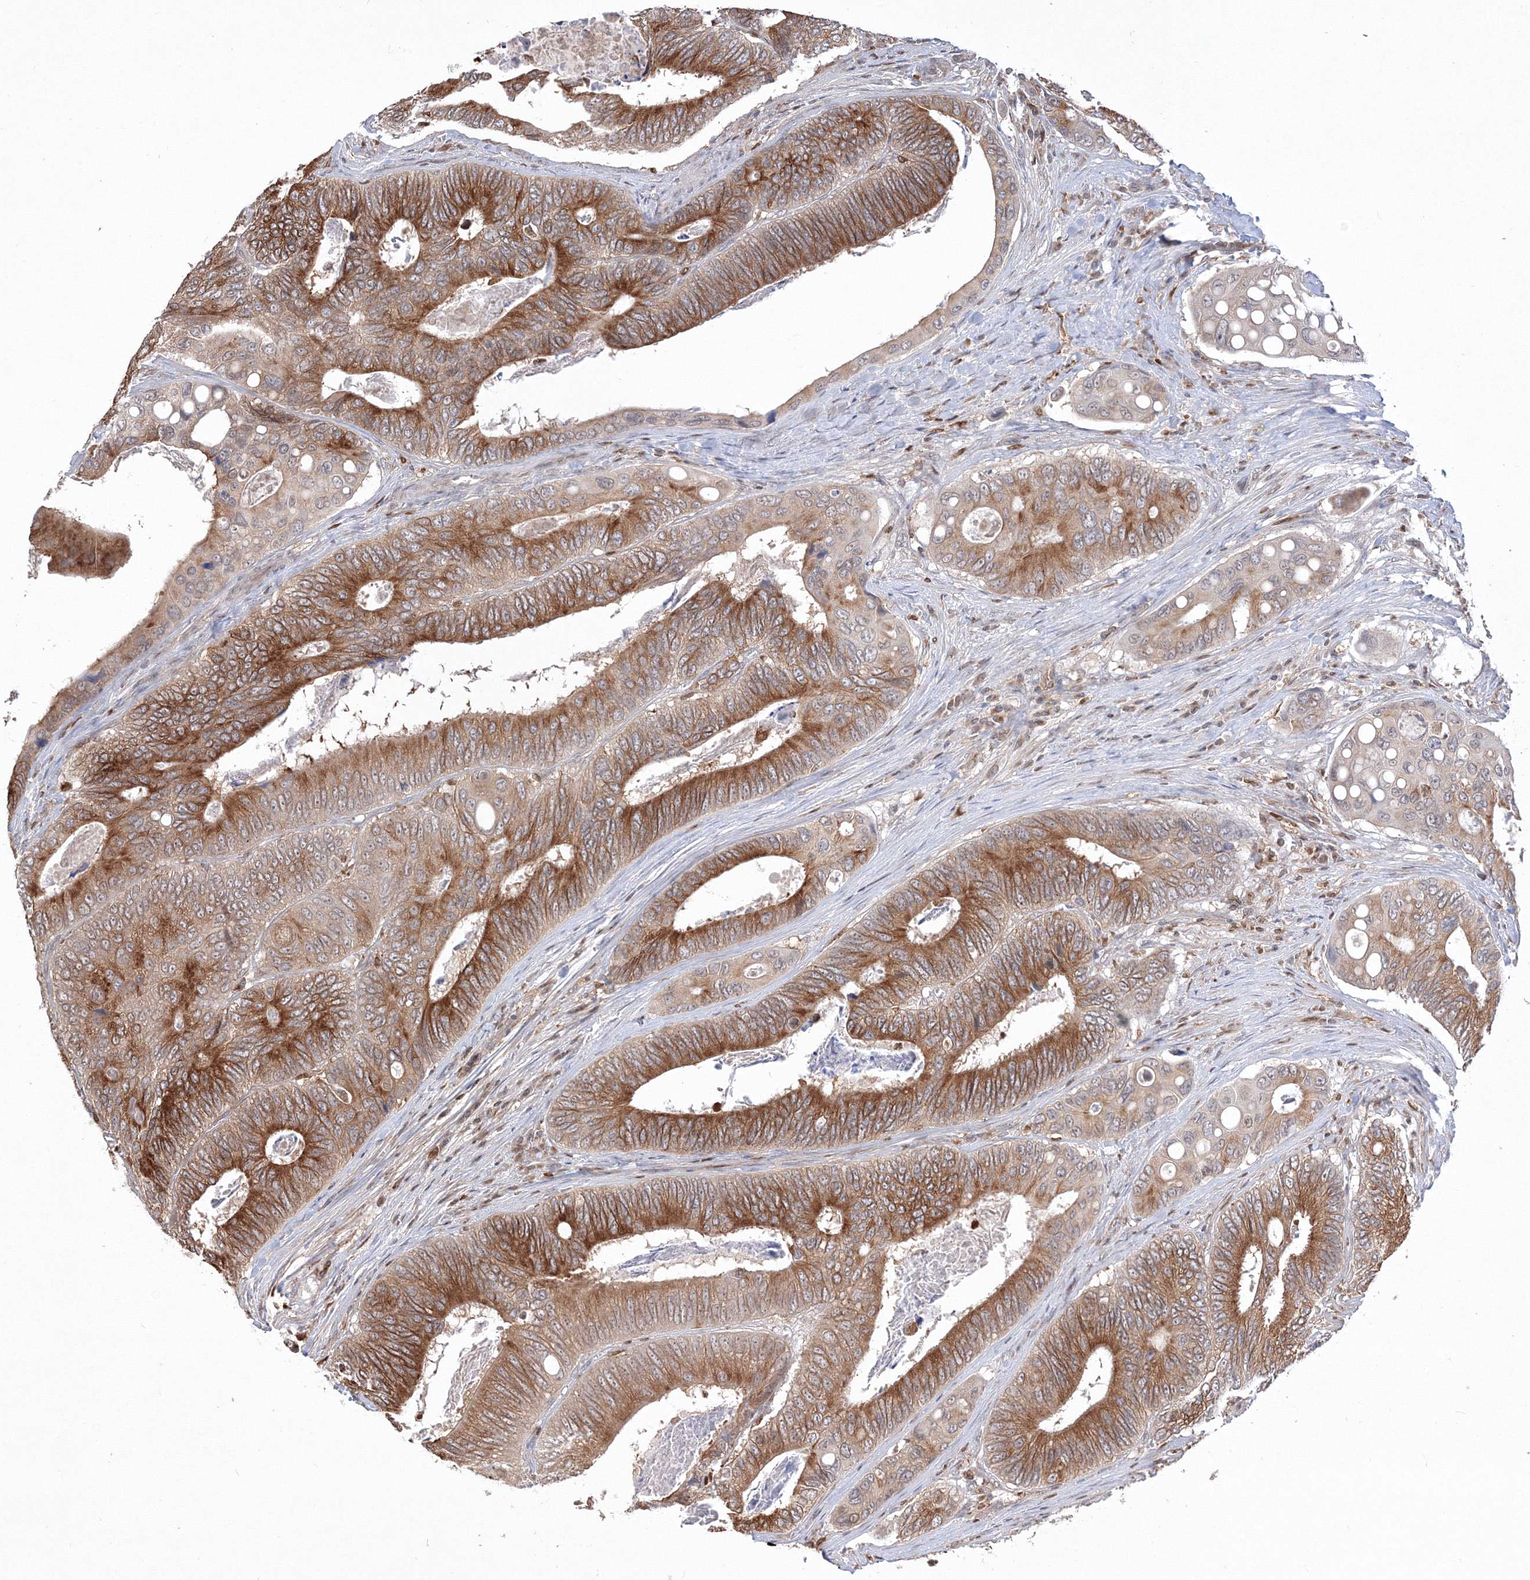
{"staining": {"intensity": "moderate", "quantity": ">75%", "location": "cytoplasmic/membranous"}, "tissue": "colorectal cancer", "cell_type": "Tumor cells", "image_type": "cancer", "snomed": [{"axis": "morphology", "description": "Inflammation, NOS"}, {"axis": "morphology", "description": "Adenocarcinoma, NOS"}, {"axis": "topography", "description": "Colon"}], "caption": "Protein analysis of adenocarcinoma (colorectal) tissue exhibits moderate cytoplasmic/membranous positivity in about >75% of tumor cells. (DAB = brown stain, brightfield microscopy at high magnification).", "gene": "TMEM50B", "patient": {"sex": "male", "age": 72}}